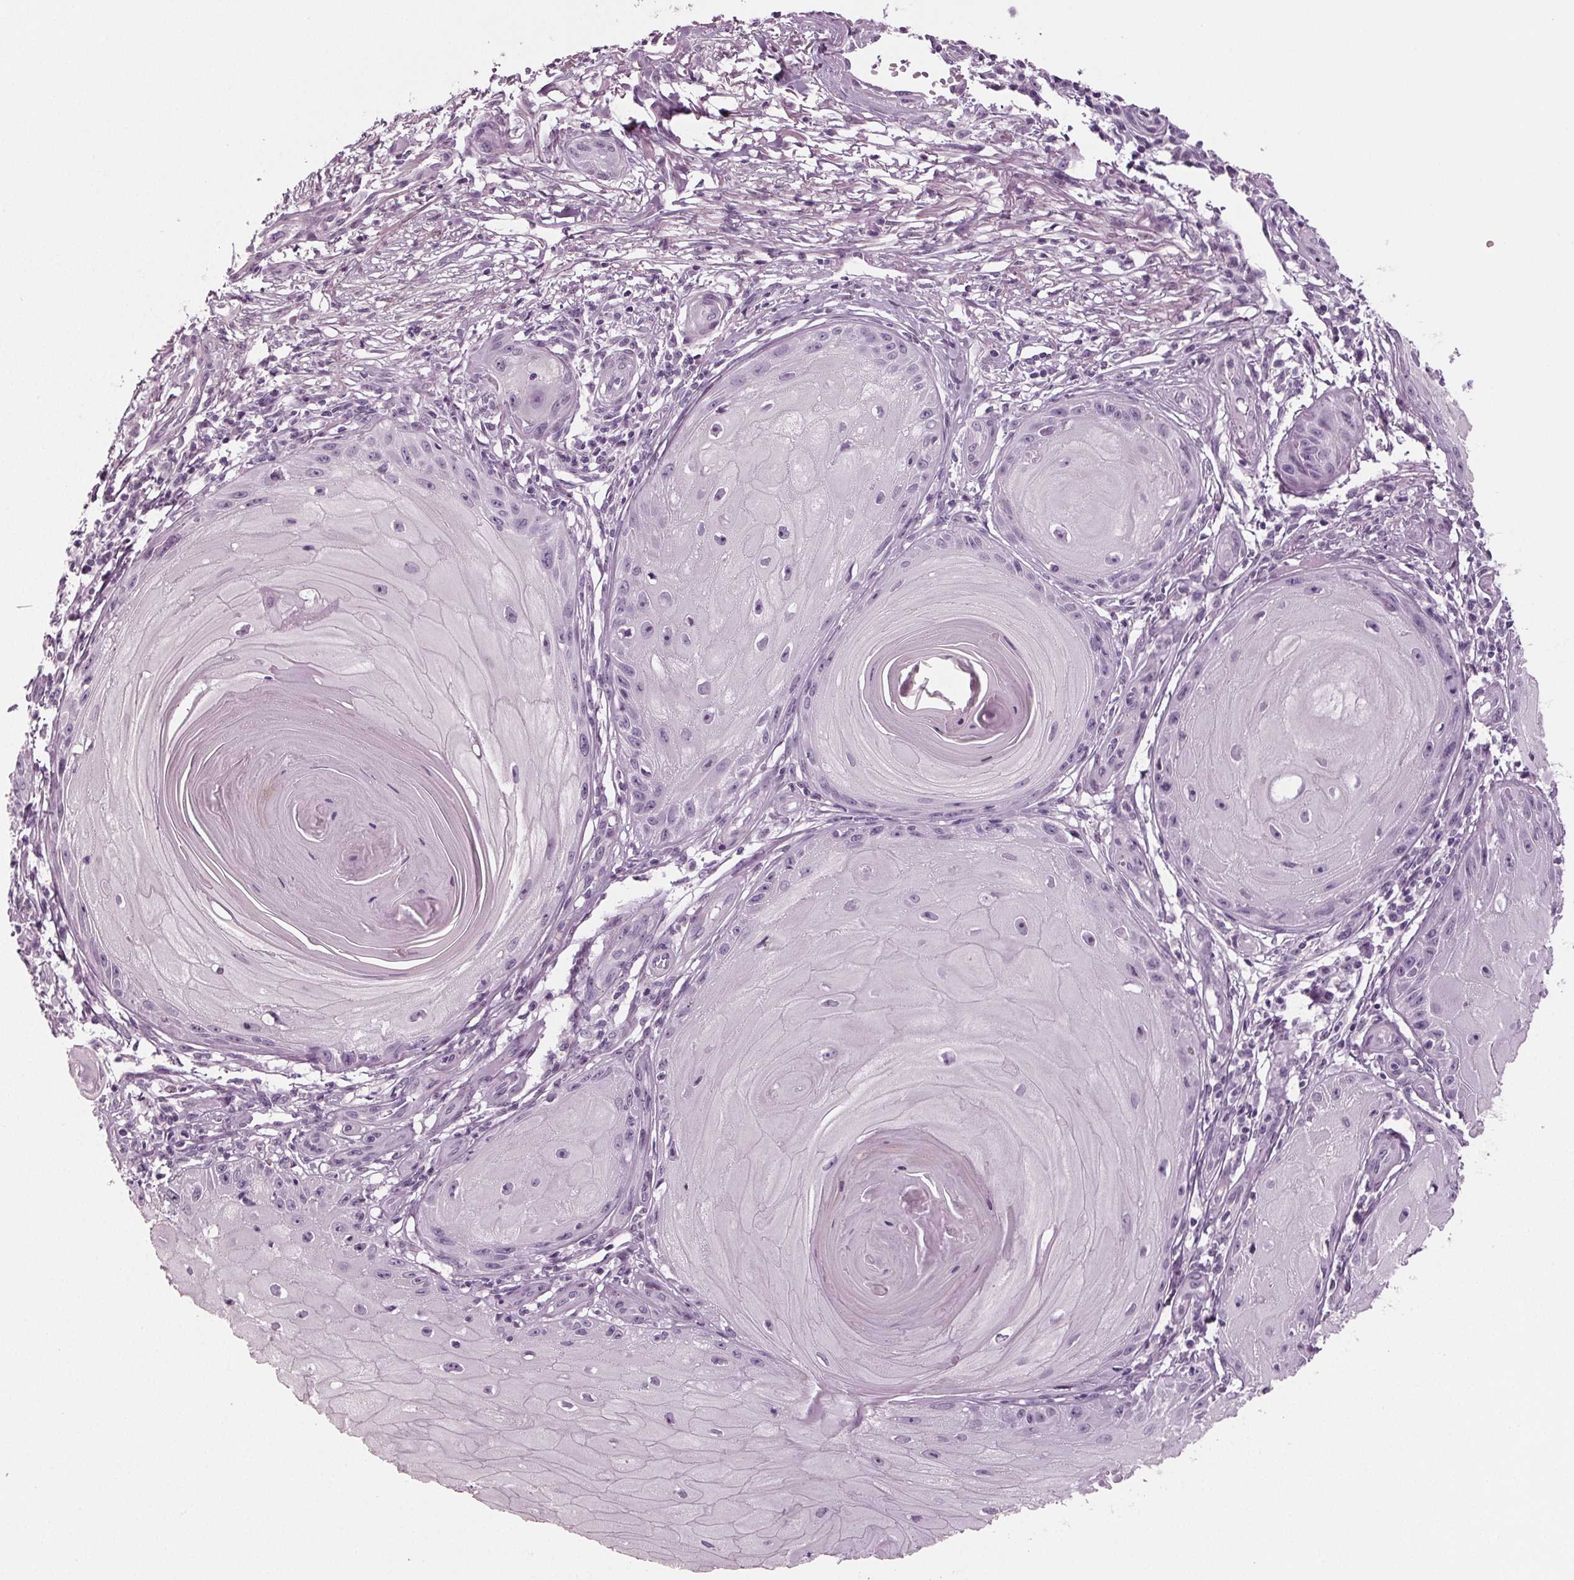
{"staining": {"intensity": "negative", "quantity": "none", "location": "none"}, "tissue": "skin cancer", "cell_type": "Tumor cells", "image_type": "cancer", "snomed": [{"axis": "morphology", "description": "Squamous cell carcinoma, NOS"}, {"axis": "topography", "description": "Skin"}], "caption": "Tumor cells show no significant protein expression in skin cancer (squamous cell carcinoma).", "gene": "BHLHE22", "patient": {"sex": "female", "age": 77}}